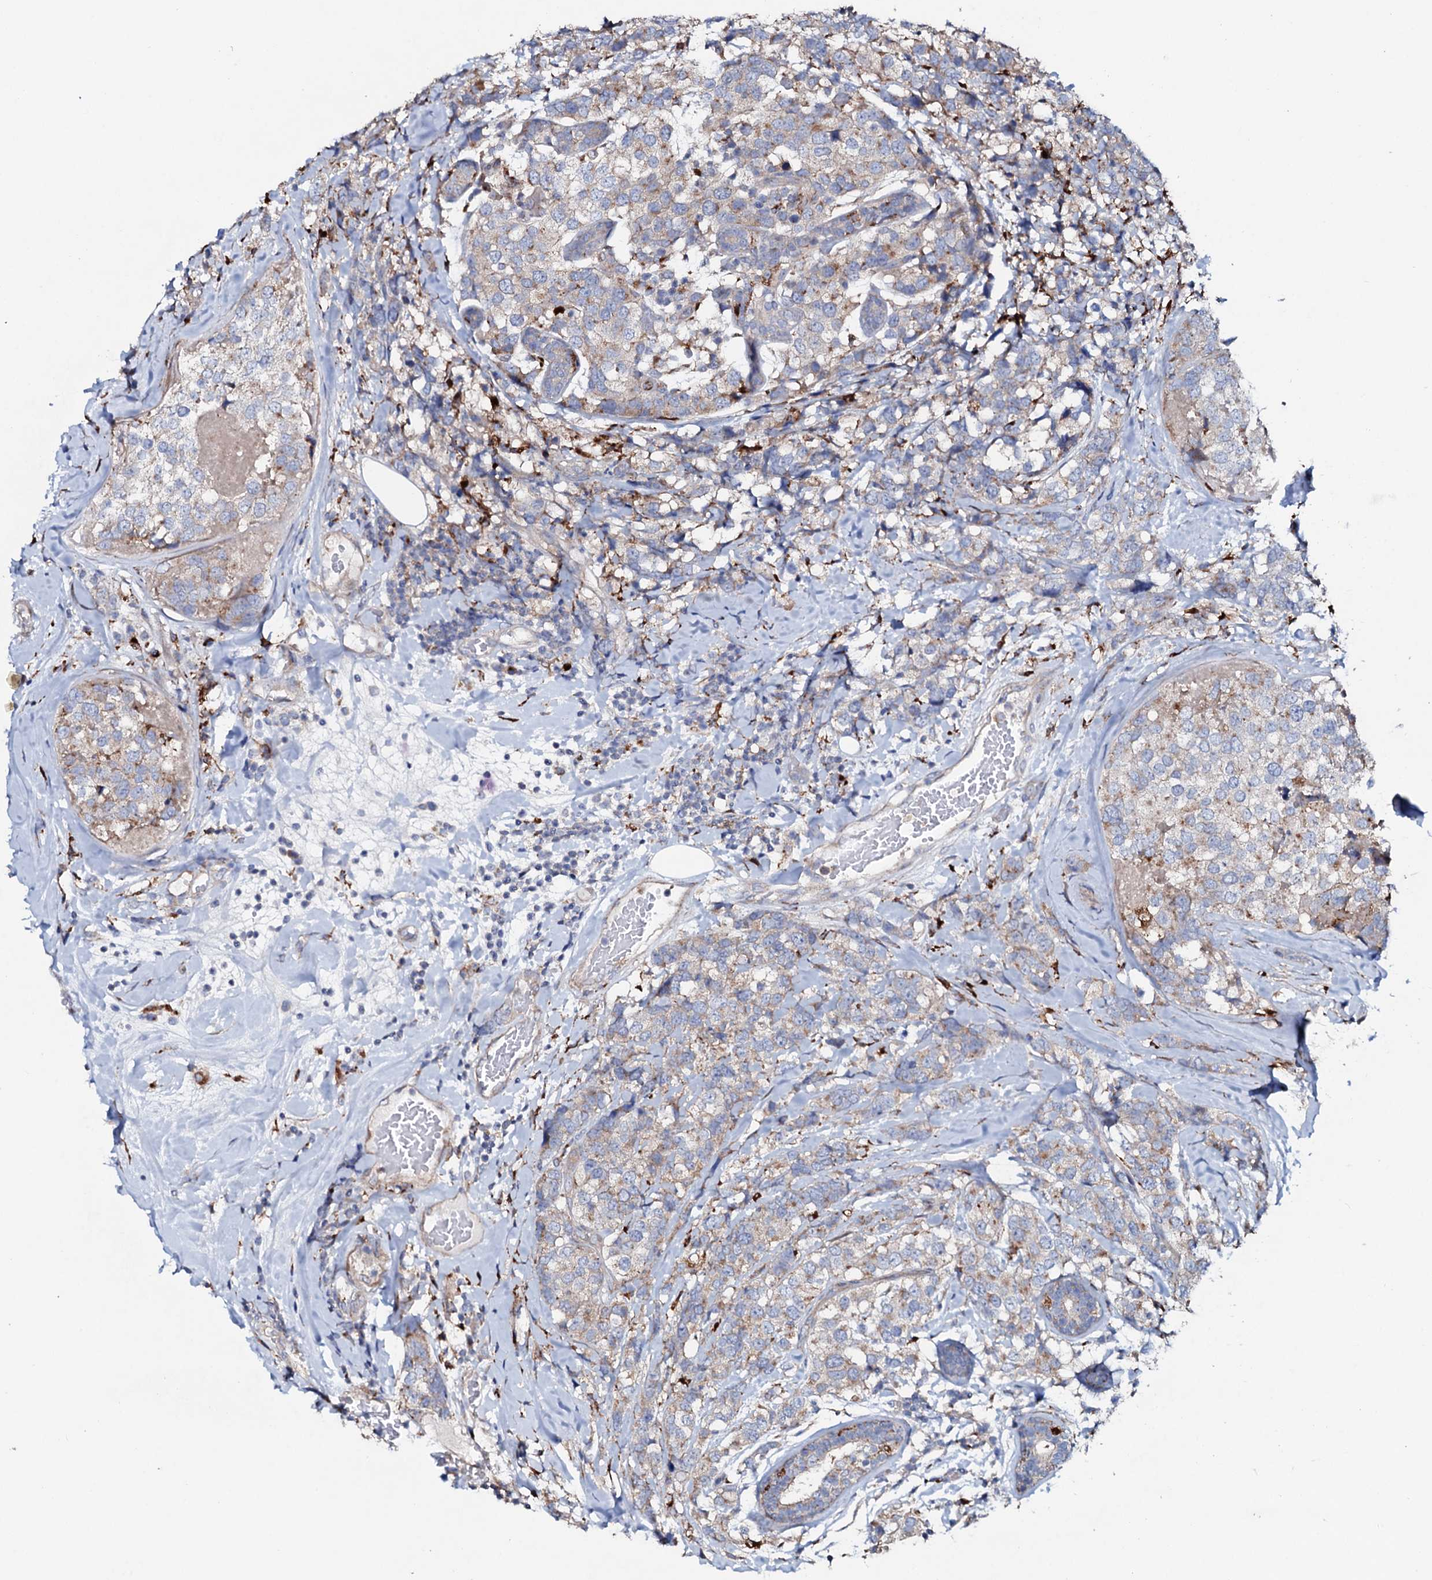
{"staining": {"intensity": "weak", "quantity": "<25%", "location": "cytoplasmic/membranous"}, "tissue": "breast cancer", "cell_type": "Tumor cells", "image_type": "cancer", "snomed": [{"axis": "morphology", "description": "Lobular carcinoma"}, {"axis": "topography", "description": "Breast"}], "caption": "Histopathology image shows no protein staining in tumor cells of lobular carcinoma (breast) tissue.", "gene": "P2RX4", "patient": {"sex": "female", "age": 59}}